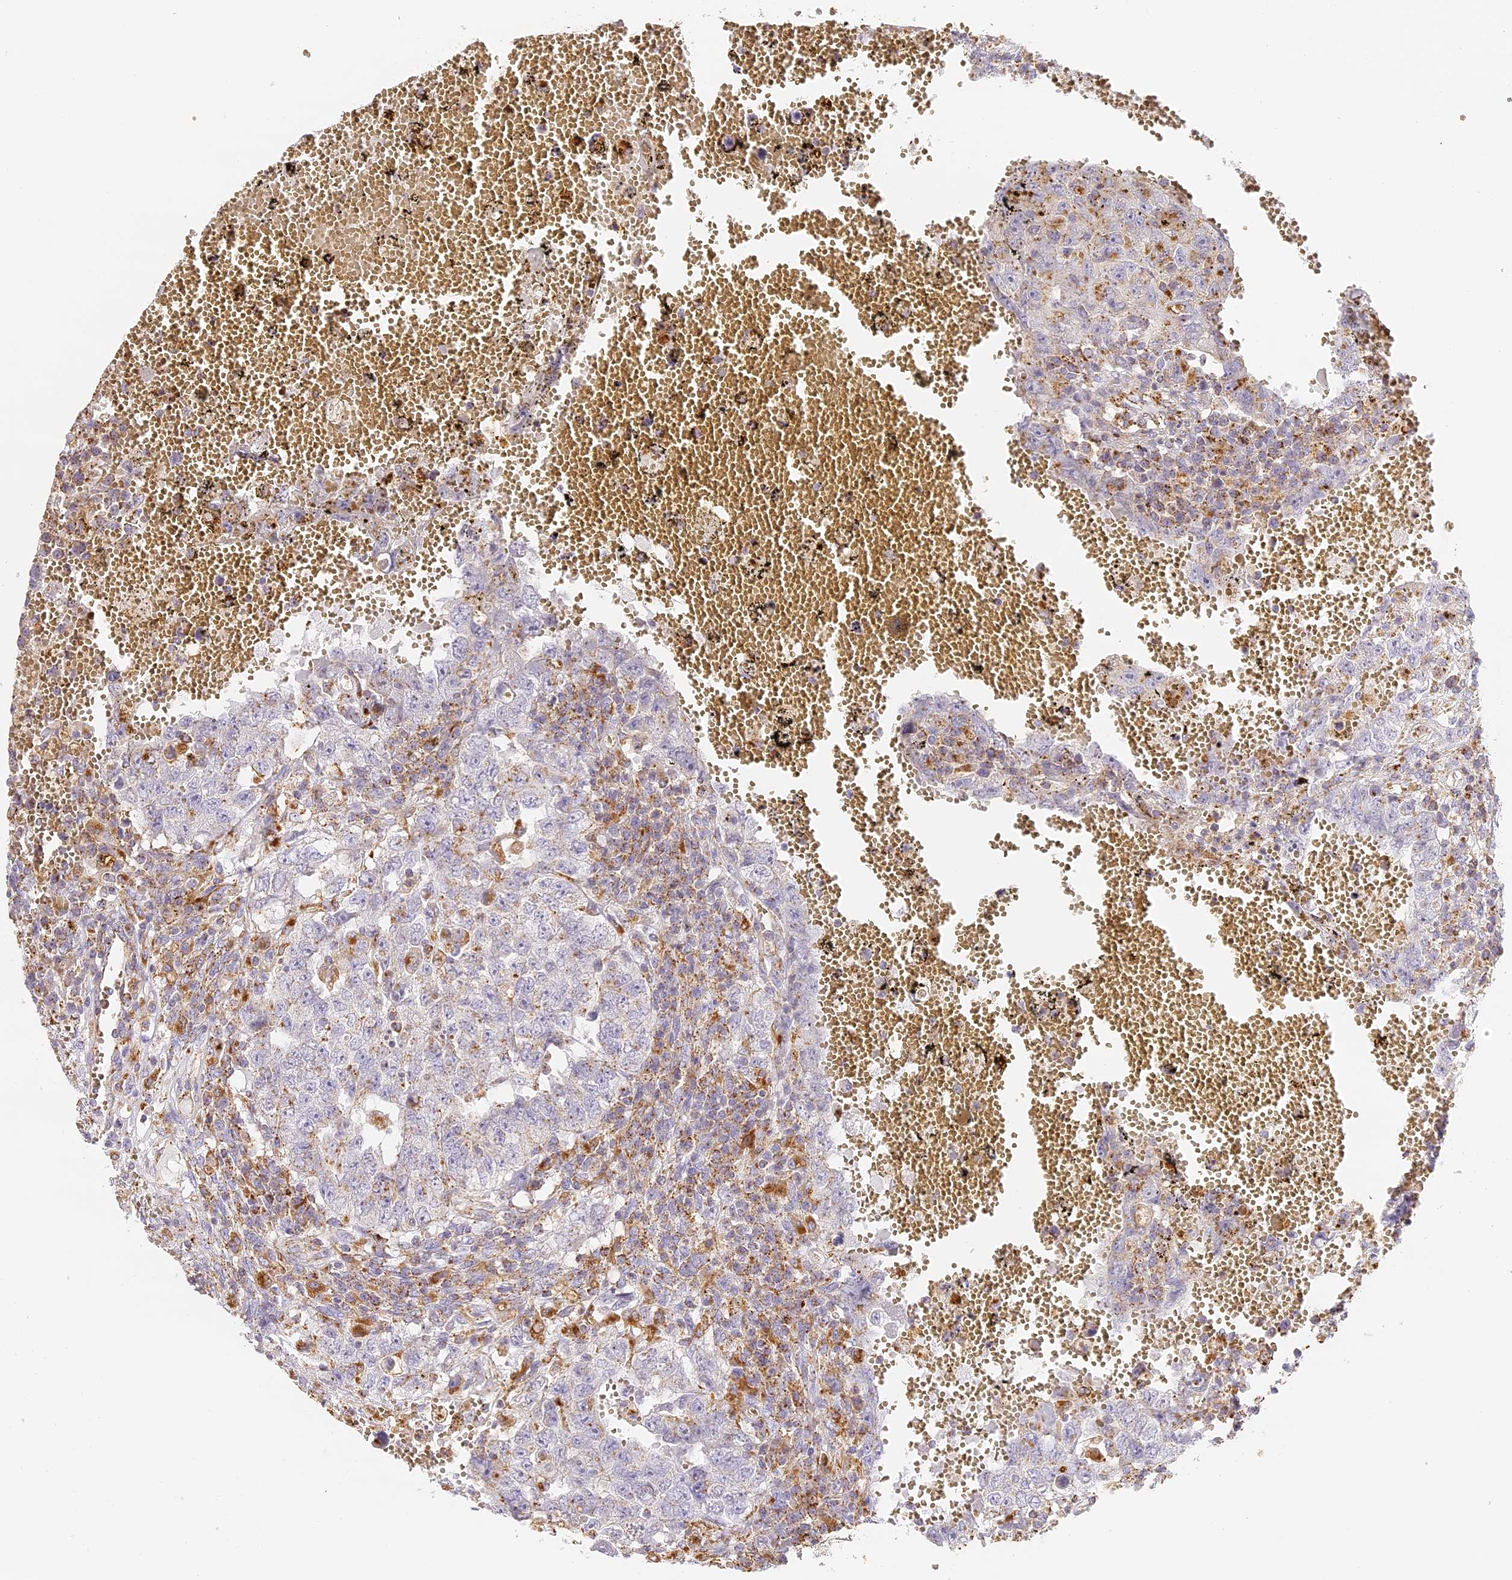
{"staining": {"intensity": "negative", "quantity": "none", "location": "none"}, "tissue": "testis cancer", "cell_type": "Tumor cells", "image_type": "cancer", "snomed": [{"axis": "morphology", "description": "Carcinoma, Embryonal, NOS"}, {"axis": "topography", "description": "Testis"}], "caption": "The immunohistochemistry (IHC) histopathology image has no significant positivity in tumor cells of embryonal carcinoma (testis) tissue.", "gene": "LAMP2", "patient": {"sex": "male", "age": 26}}